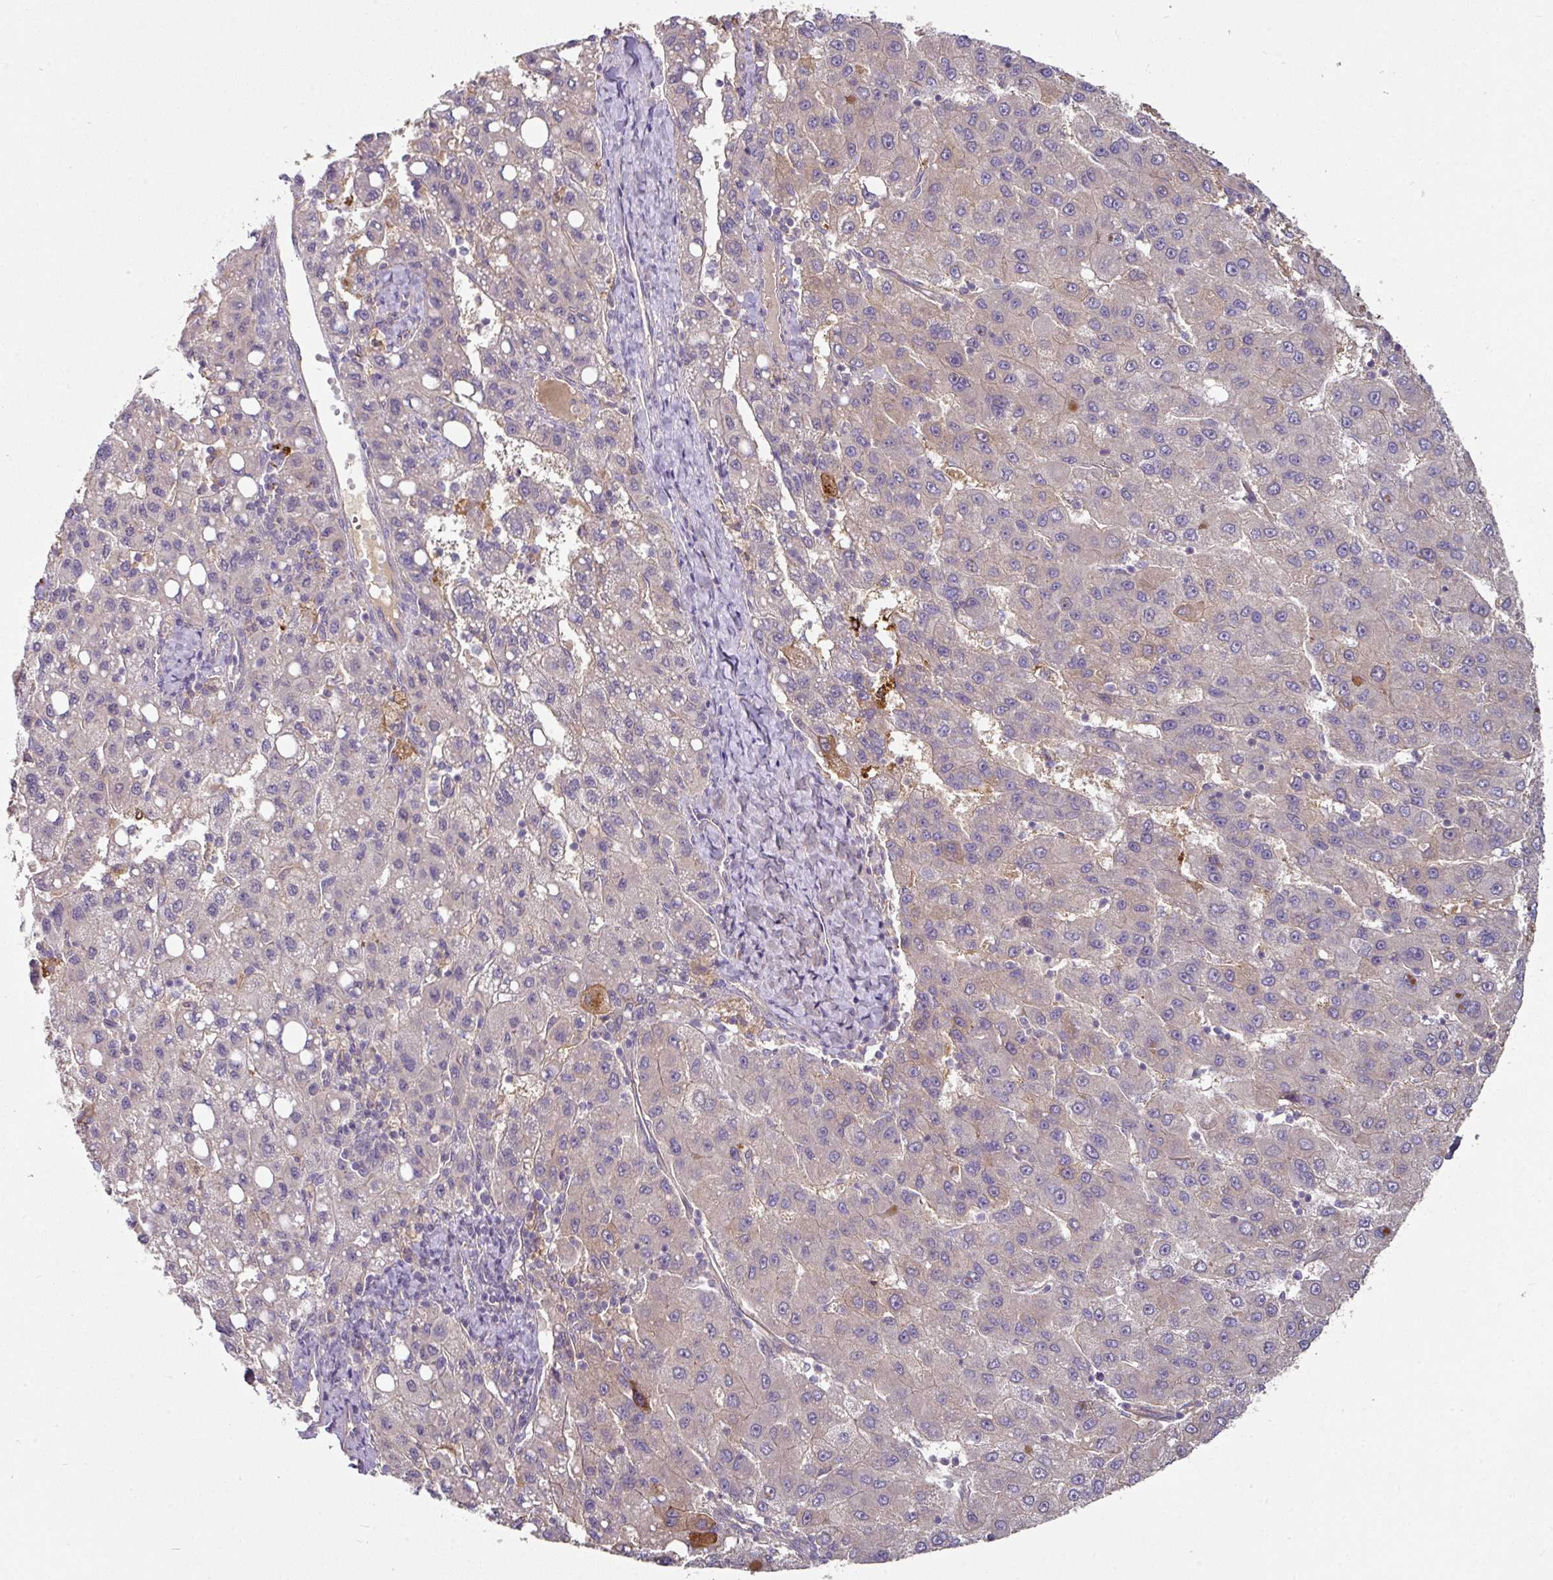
{"staining": {"intensity": "negative", "quantity": "none", "location": "none"}, "tissue": "liver cancer", "cell_type": "Tumor cells", "image_type": "cancer", "snomed": [{"axis": "morphology", "description": "Carcinoma, Hepatocellular, NOS"}, {"axis": "topography", "description": "Liver"}], "caption": "Immunohistochemistry (IHC) of human hepatocellular carcinoma (liver) demonstrates no expression in tumor cells.", "gene": "C4orf48", "patient": {"sex": "female", "age": 82}}